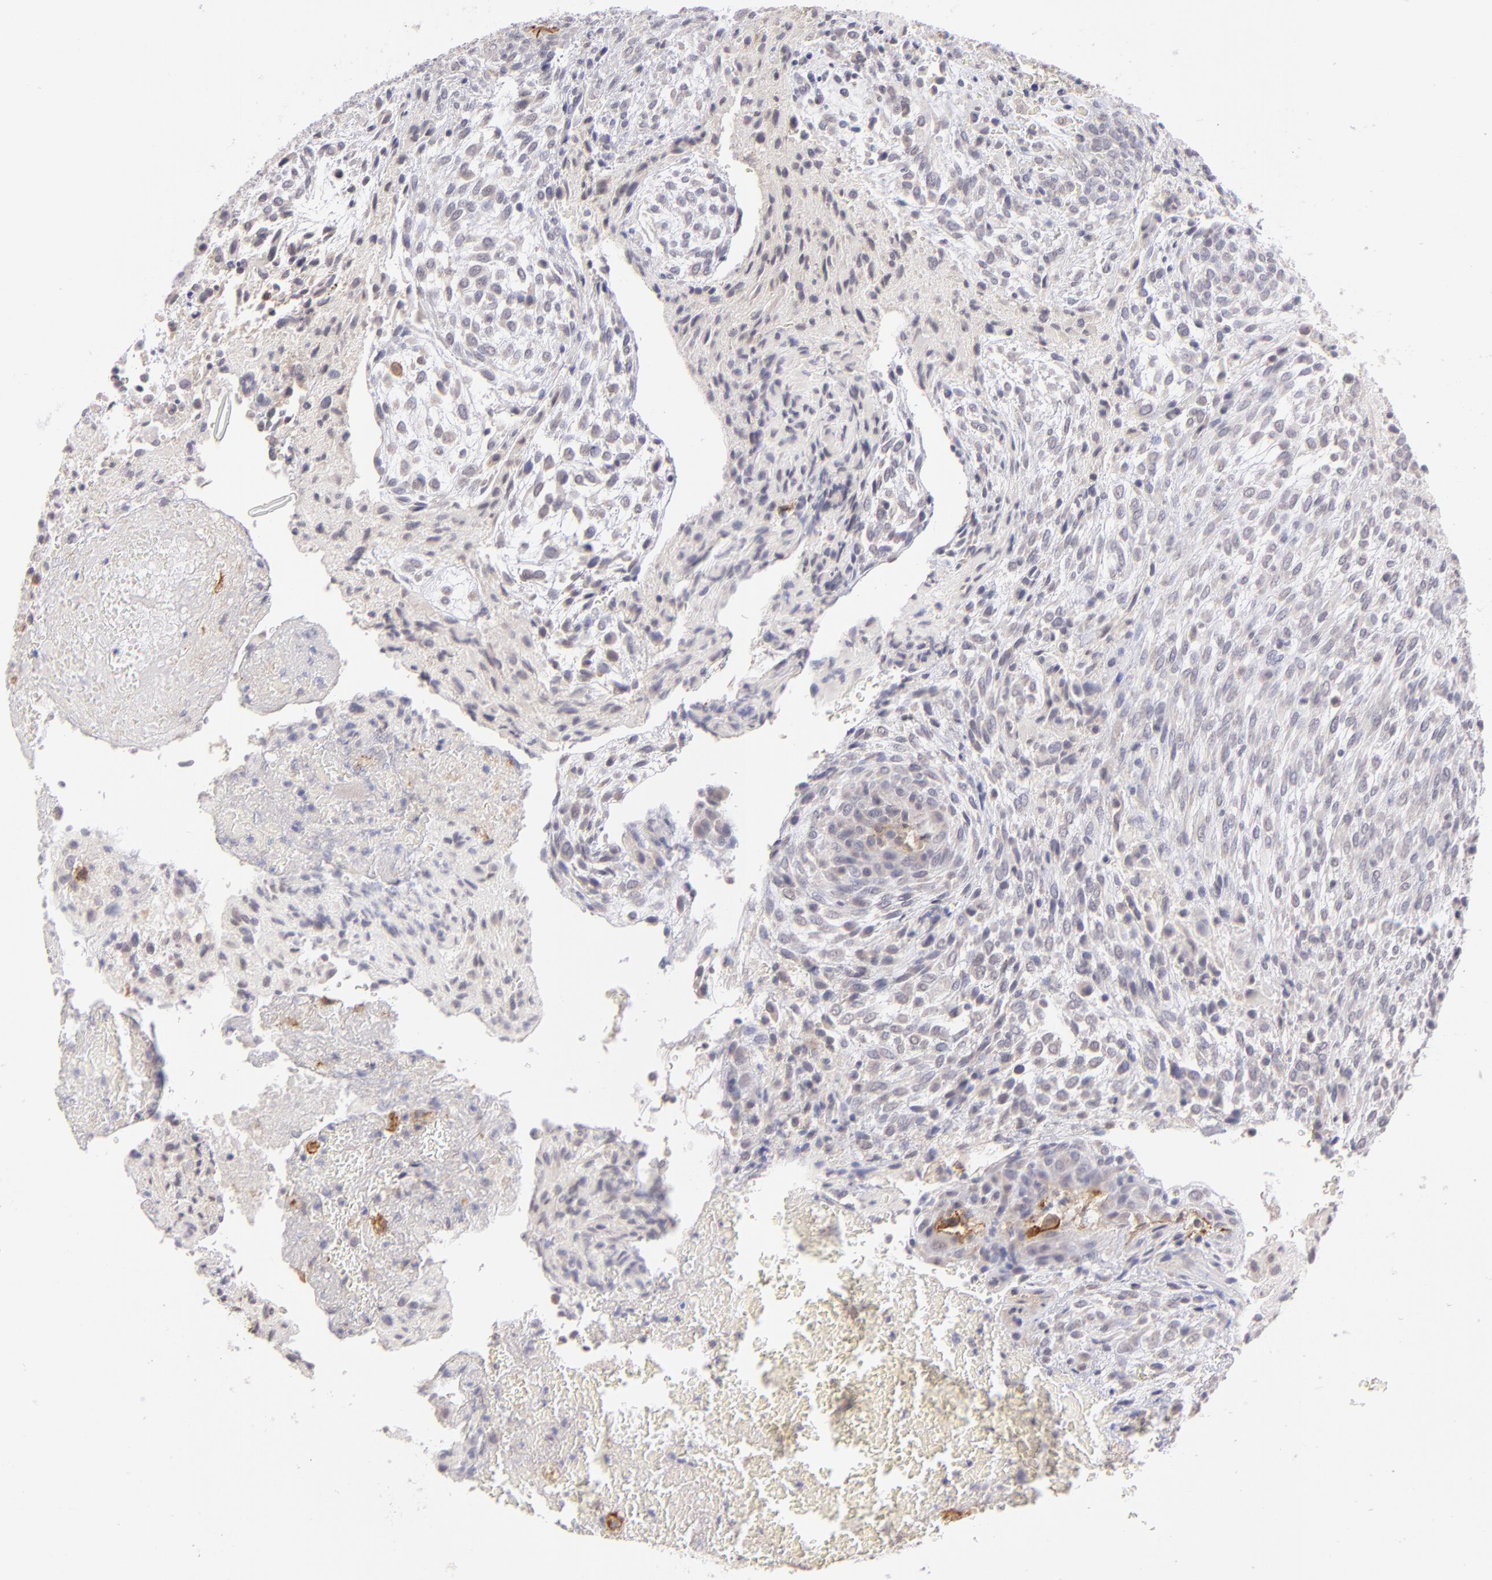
{"staining": {"intensity": "negative", "quantity": "none", "location": "none"}, "tissue": "glioma", "cell_type": "Tumor cells", "image_type": "cancer", "snomed": [{"axis": "morphology", "description": "Glioma, malignant, High grade"}, {"axis": "topography", "description": "Cerebral cortex"}], "caption": "Immunohistochemical staining of glioma displays no significant positivity in tumor cells.", "gene": "THBD", "patient": {"sex": "female", "age": 55}}